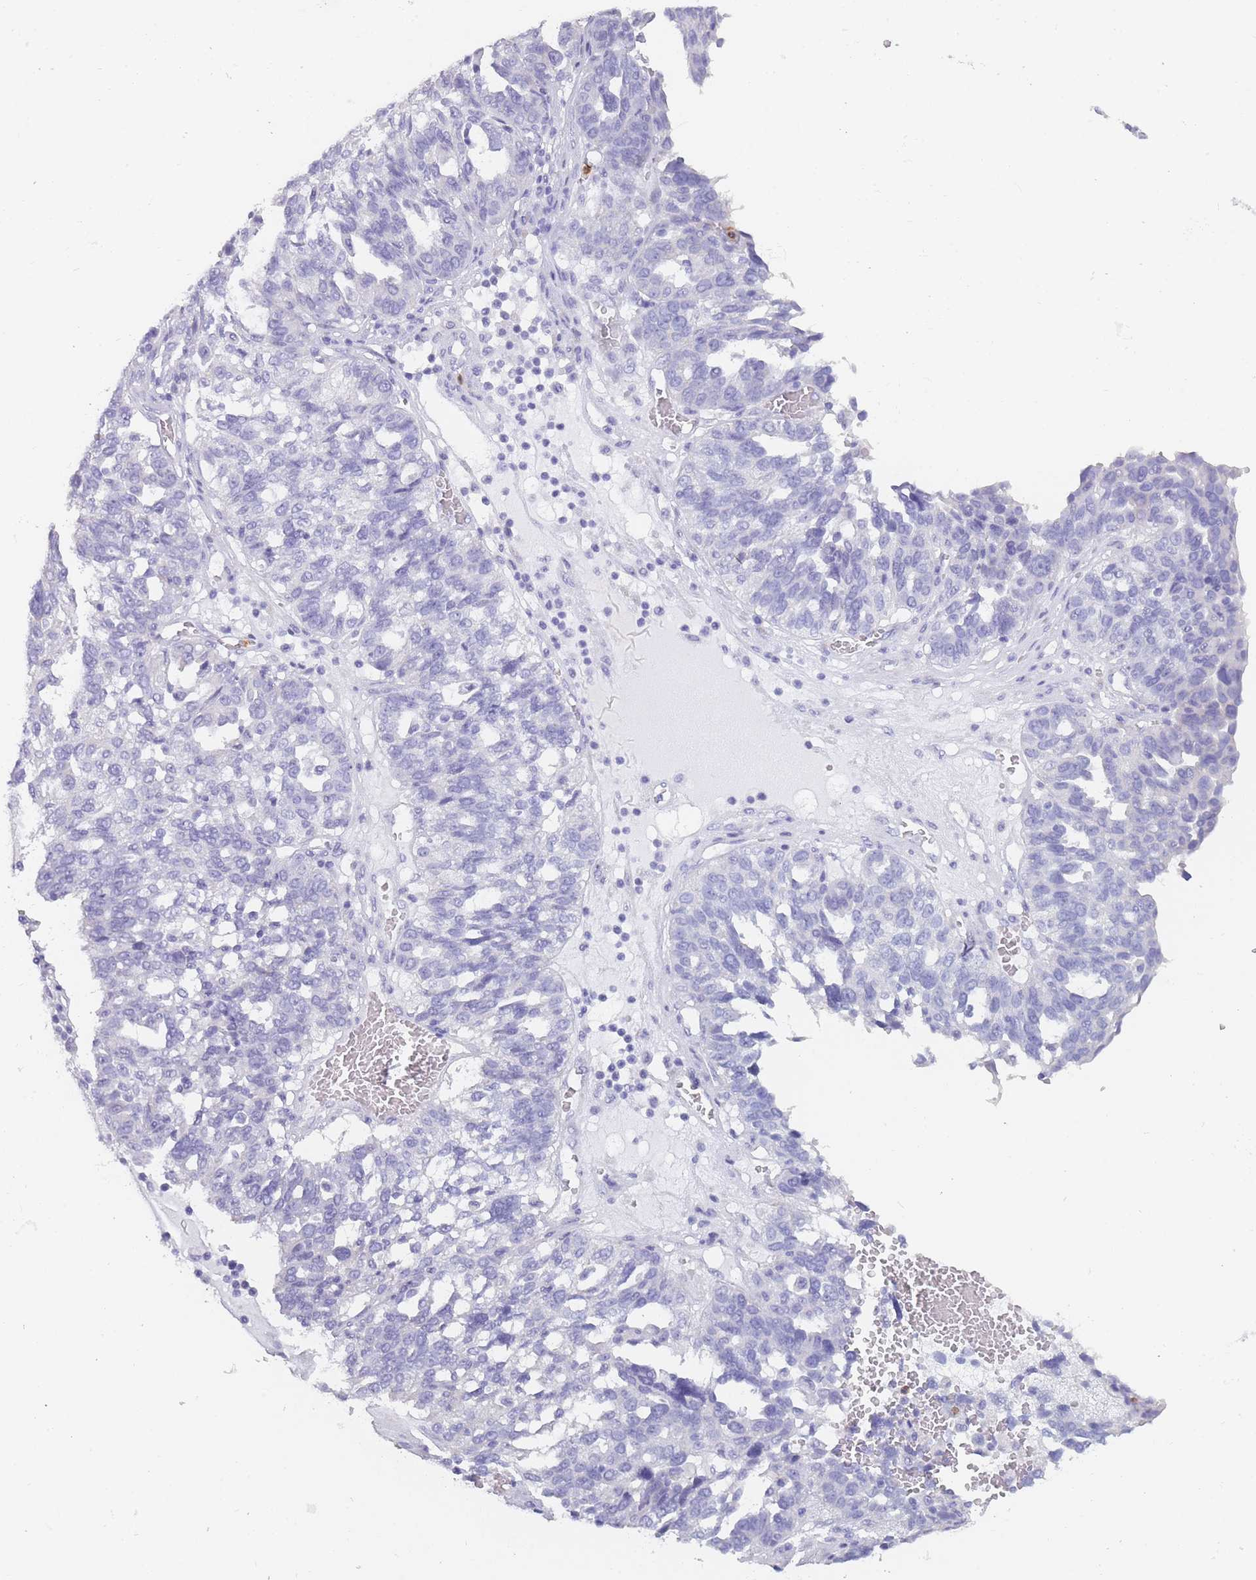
{"staining": {"intensity": "negative", "quantity": "none", "location": "none"}, "tissue": "ovarian cancer", "cell_type": "Tumor cells", "image_type": "cancer", "snomed": [{"axis": "morphology", "description": "Cystadenocarcinoma, serous, NOS"}, {"axis": "topography", "description": "Ovary"}], "caption": "IHC of ovarian cancer (serous cystadenocarcinoma) demonstrates no expression in tumor cells.", "gene": "ZNF627", "patient": {"sex": "female", "age": 59}}